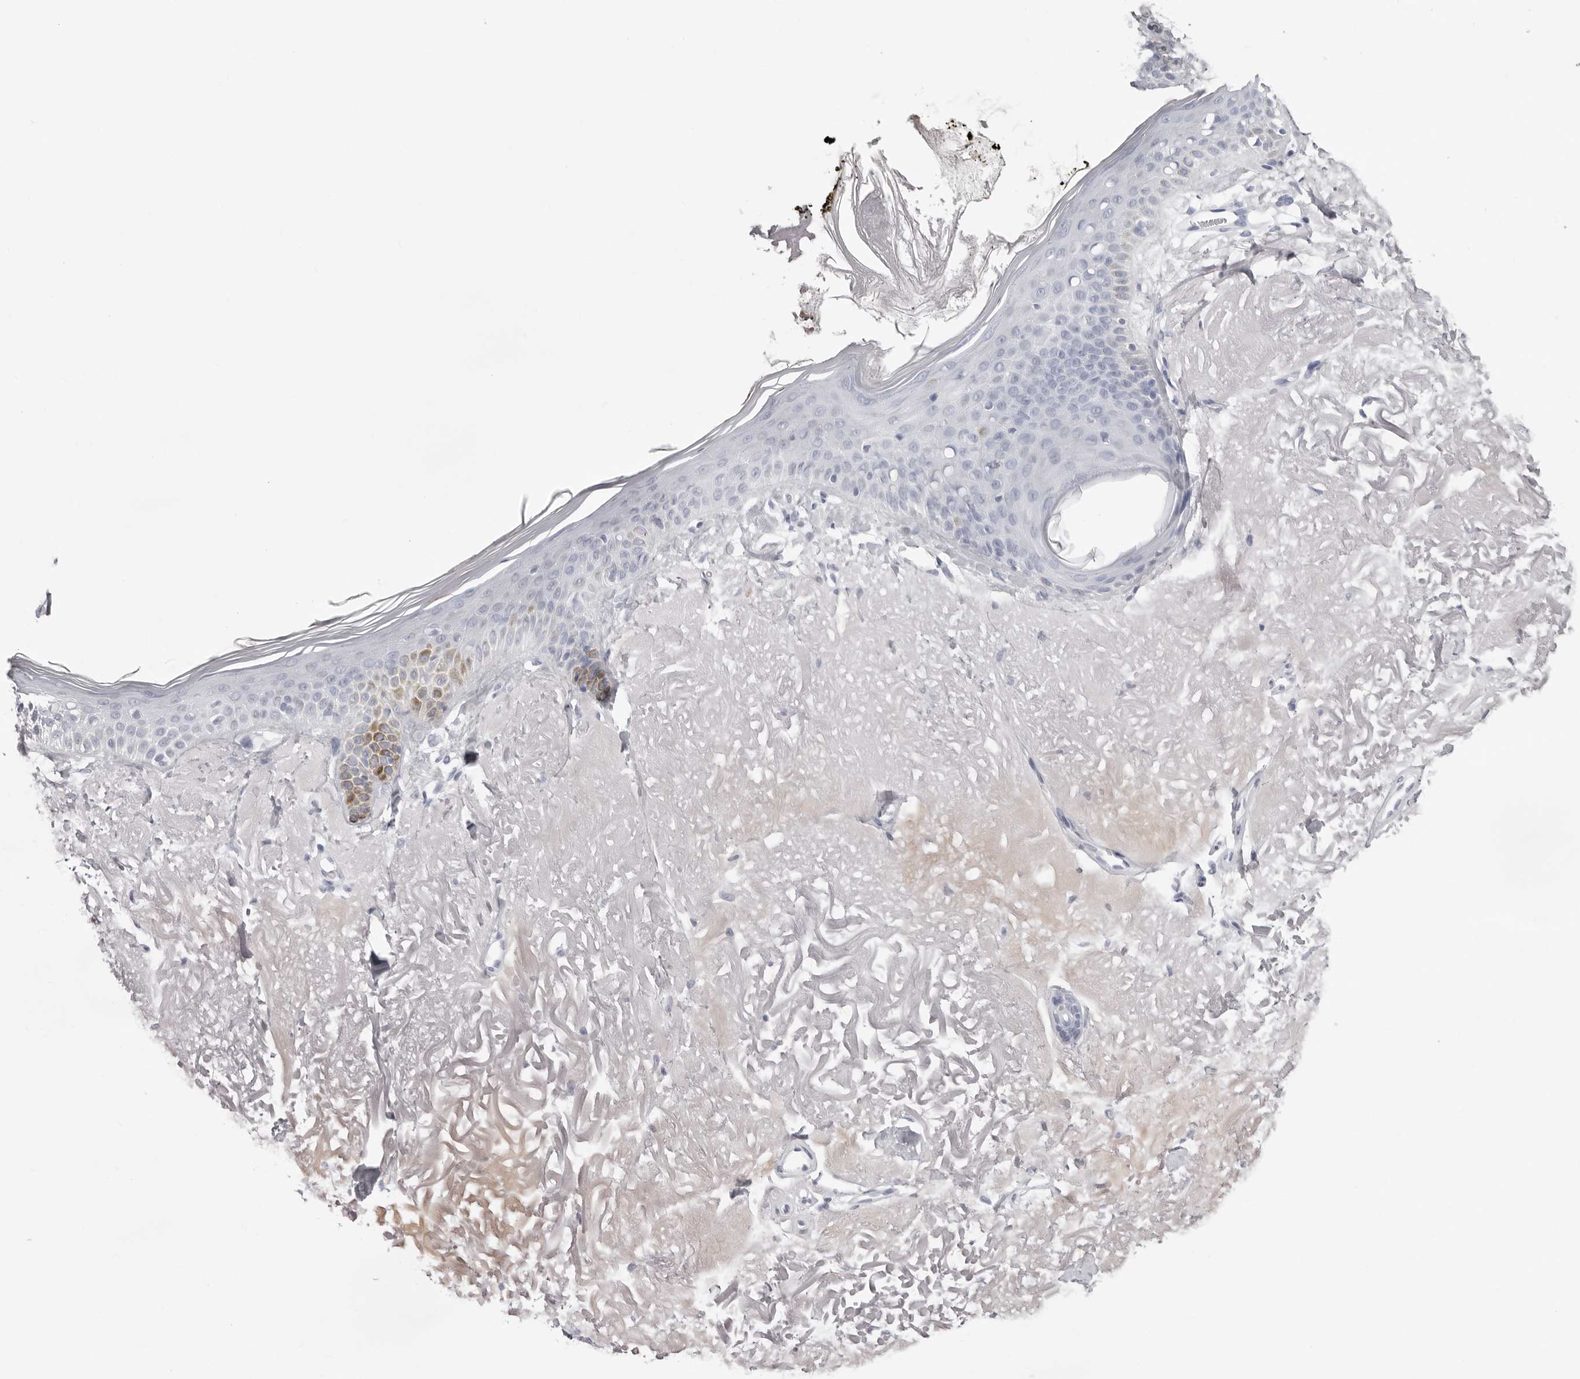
{"staining": {"intensity": "negative", "quantity": "none", "location": "none"}, "tissue": "skin", "cell_type": "Fibroblasts", "image_type": "normal", "snomed": [{"axis": "morphology", "description": "Normal tissue, NOS"}, {"axis": "topography", "description": "Skin"}, {"axis": "topography", "description": "Skeletal muscle"}], "caption": "Human skin stained for a protein using immunohistochemistry exhibits no positivity in fibroblasts.", "gene": "INSL3", "patient": {"sex": "male", "age": 83}}